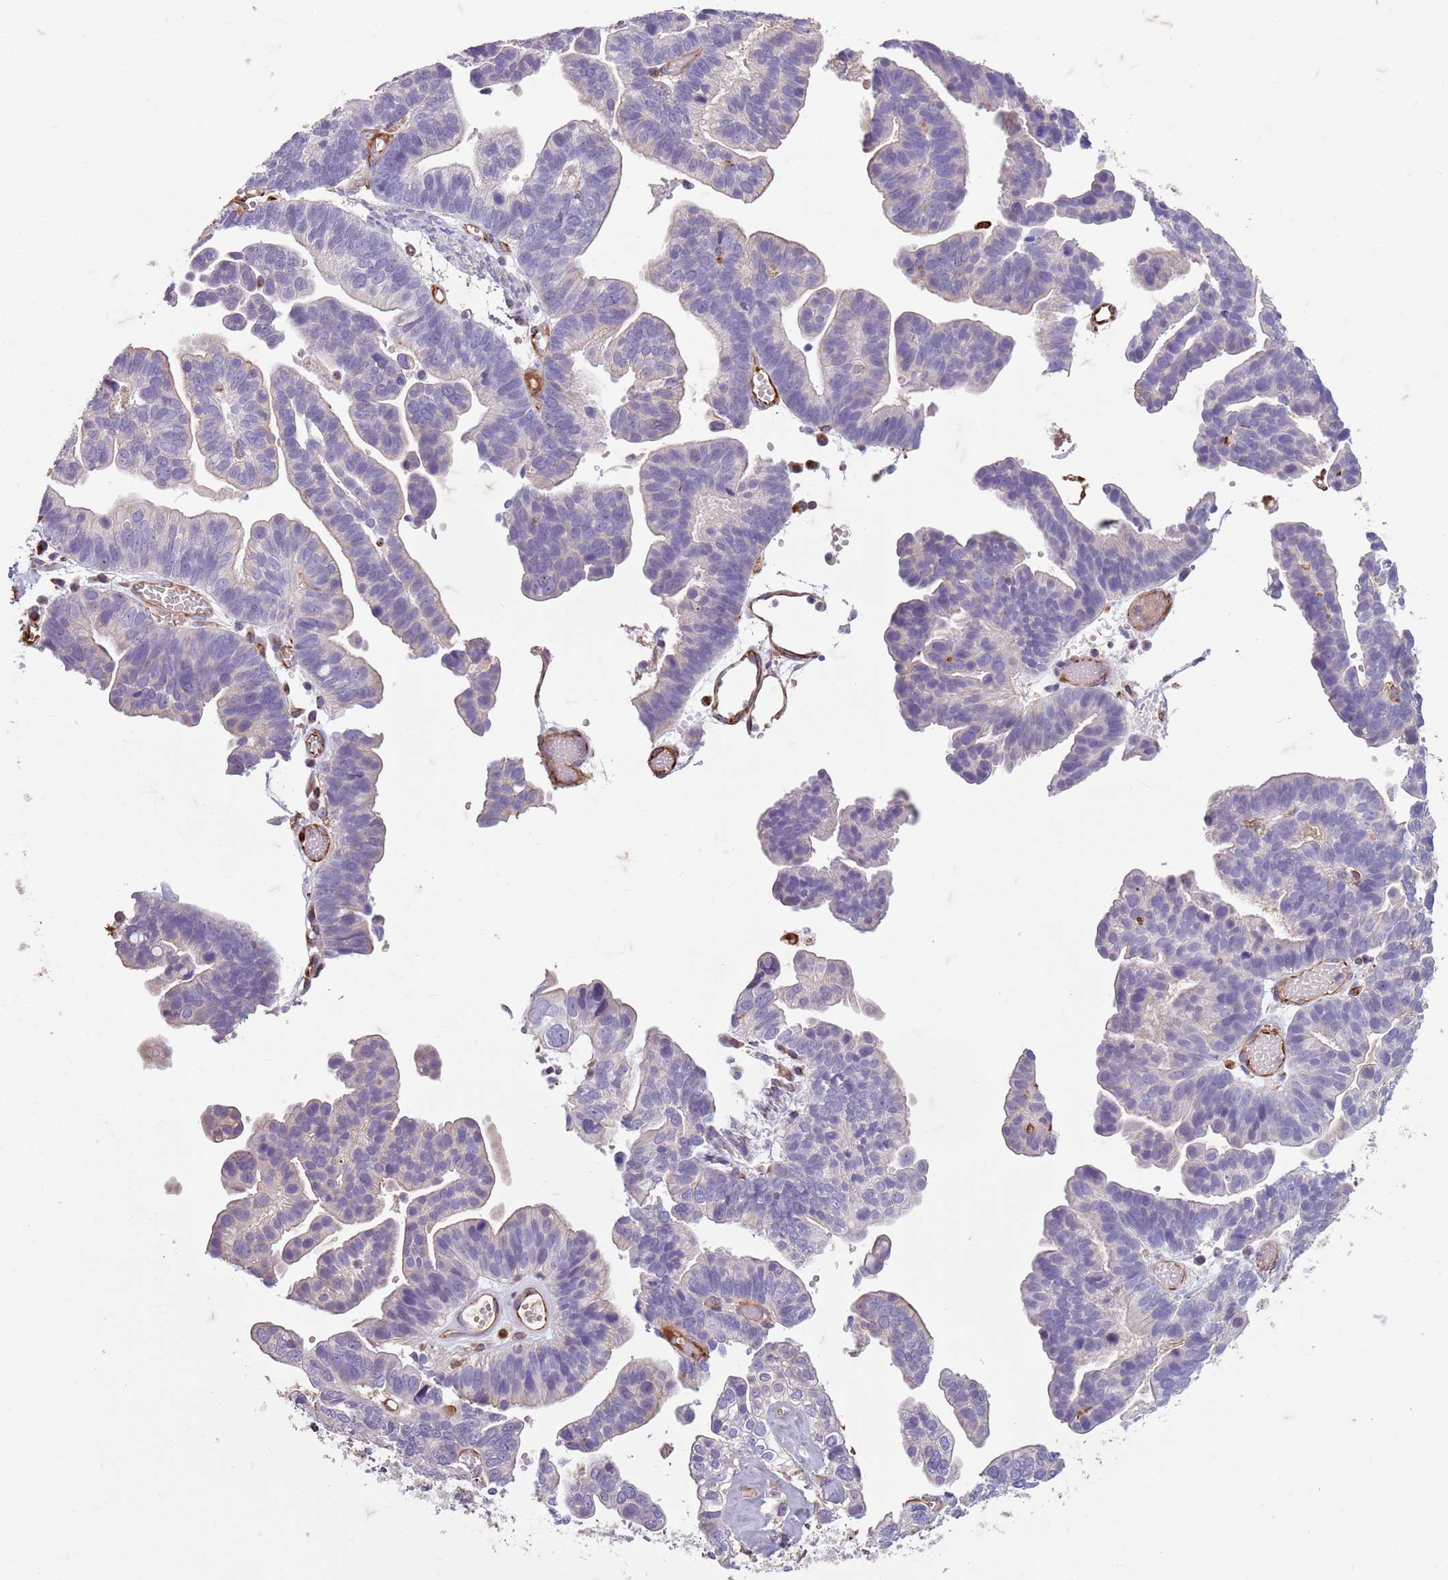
{"staining": {"intensity": "negative", "quantity": "none", "location": "none"}, "tissue": "ovarian cancer", "cell_type": "Tumor cells", "image_type": "cancer", "snomed": [{"axis": "morphology", "description": "Cystadenocarcinoma, serous, NOS"}, {"axis": "topography", "description": "Ovary"}], "caption": "Immunohistochemistry (IHC) histopathology image of ovarian cancer stained for a protein (brown), which displays no staining in tumor cells.", "gene": "TAS2R38", "patient": {"sex": "female", "age": 56}}